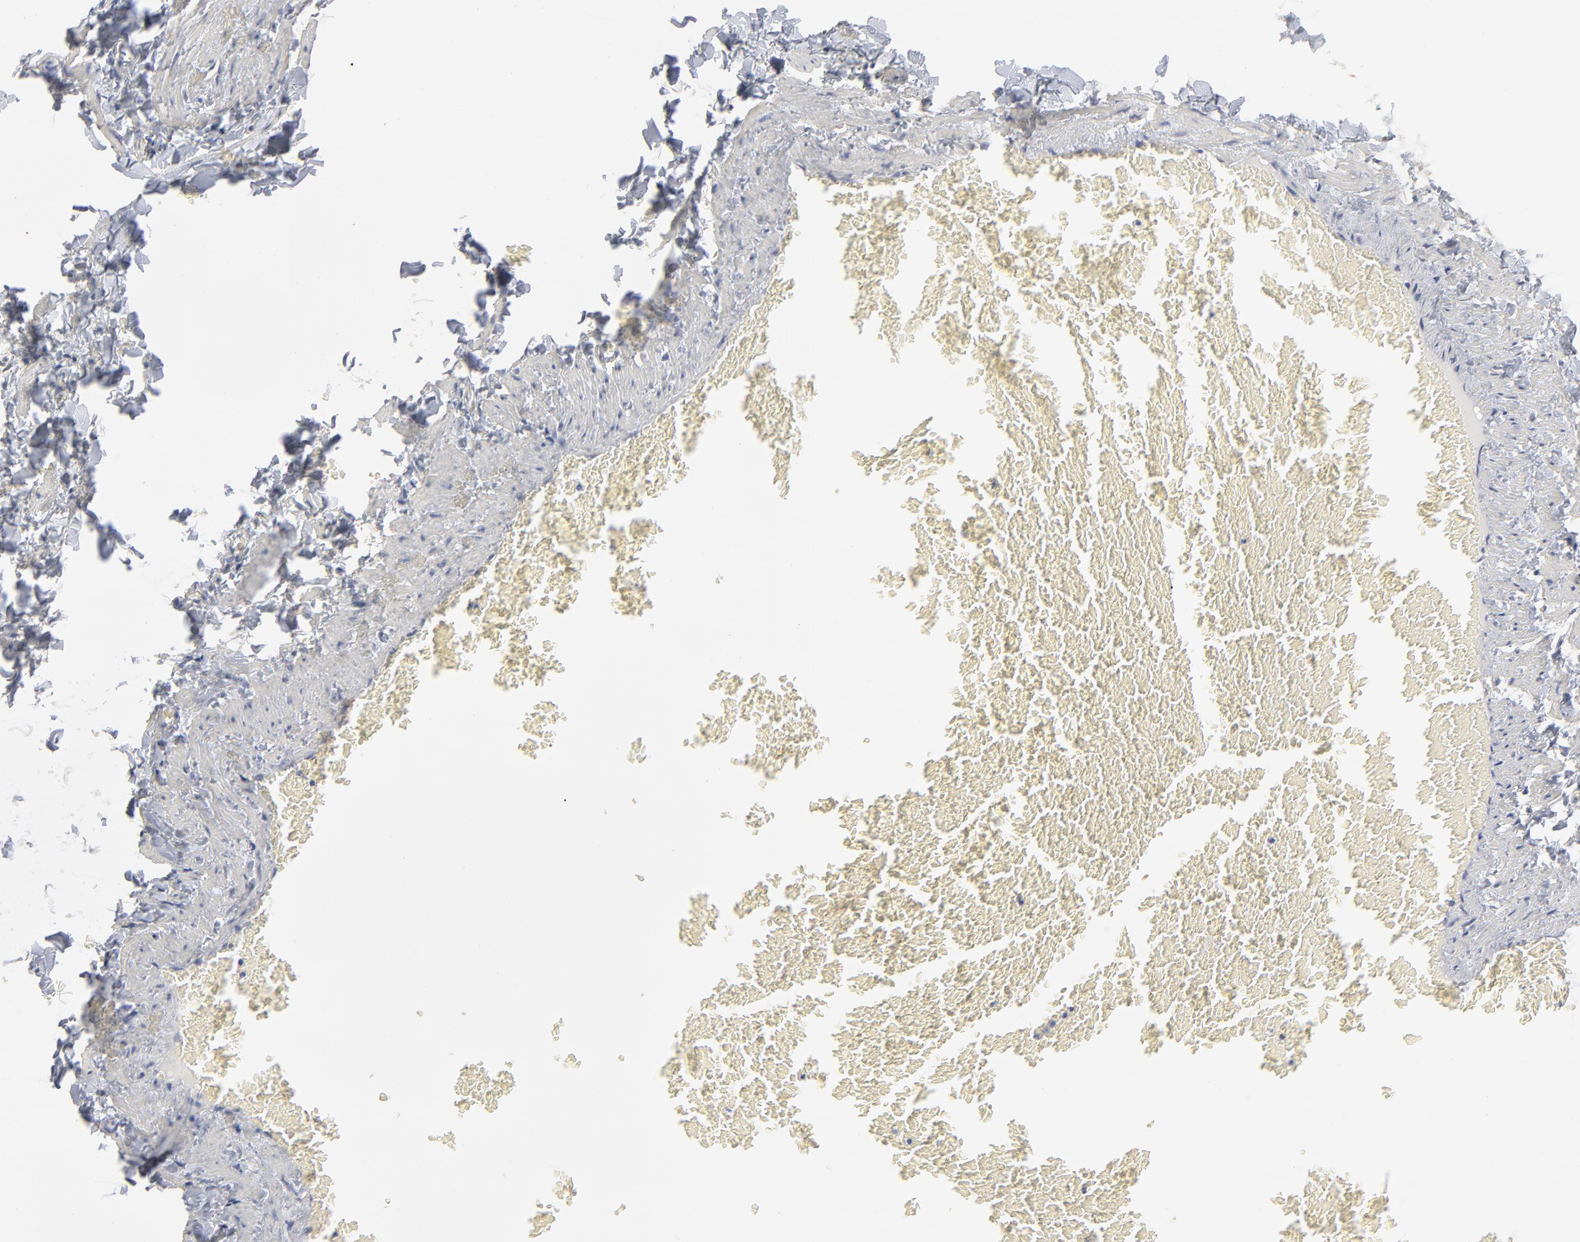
{"staining": {"intensity": "negative", "quantity": "none", "location": "none"}, "tissue": "adipose tissue", "cell_type": "Adipocytes", "image_type": "normal", "snomed": [{"axis": "morphology", "description": "Normal tissue, NOS"}, {"axis": "topography", "description": "Vascular tissue"}], "caption": "Histopathology image shows no protein expression in adipocytes of benign adipose tissue.", "gene": "SLC16A1", "patient": {"sex": "male", "age": 41}}